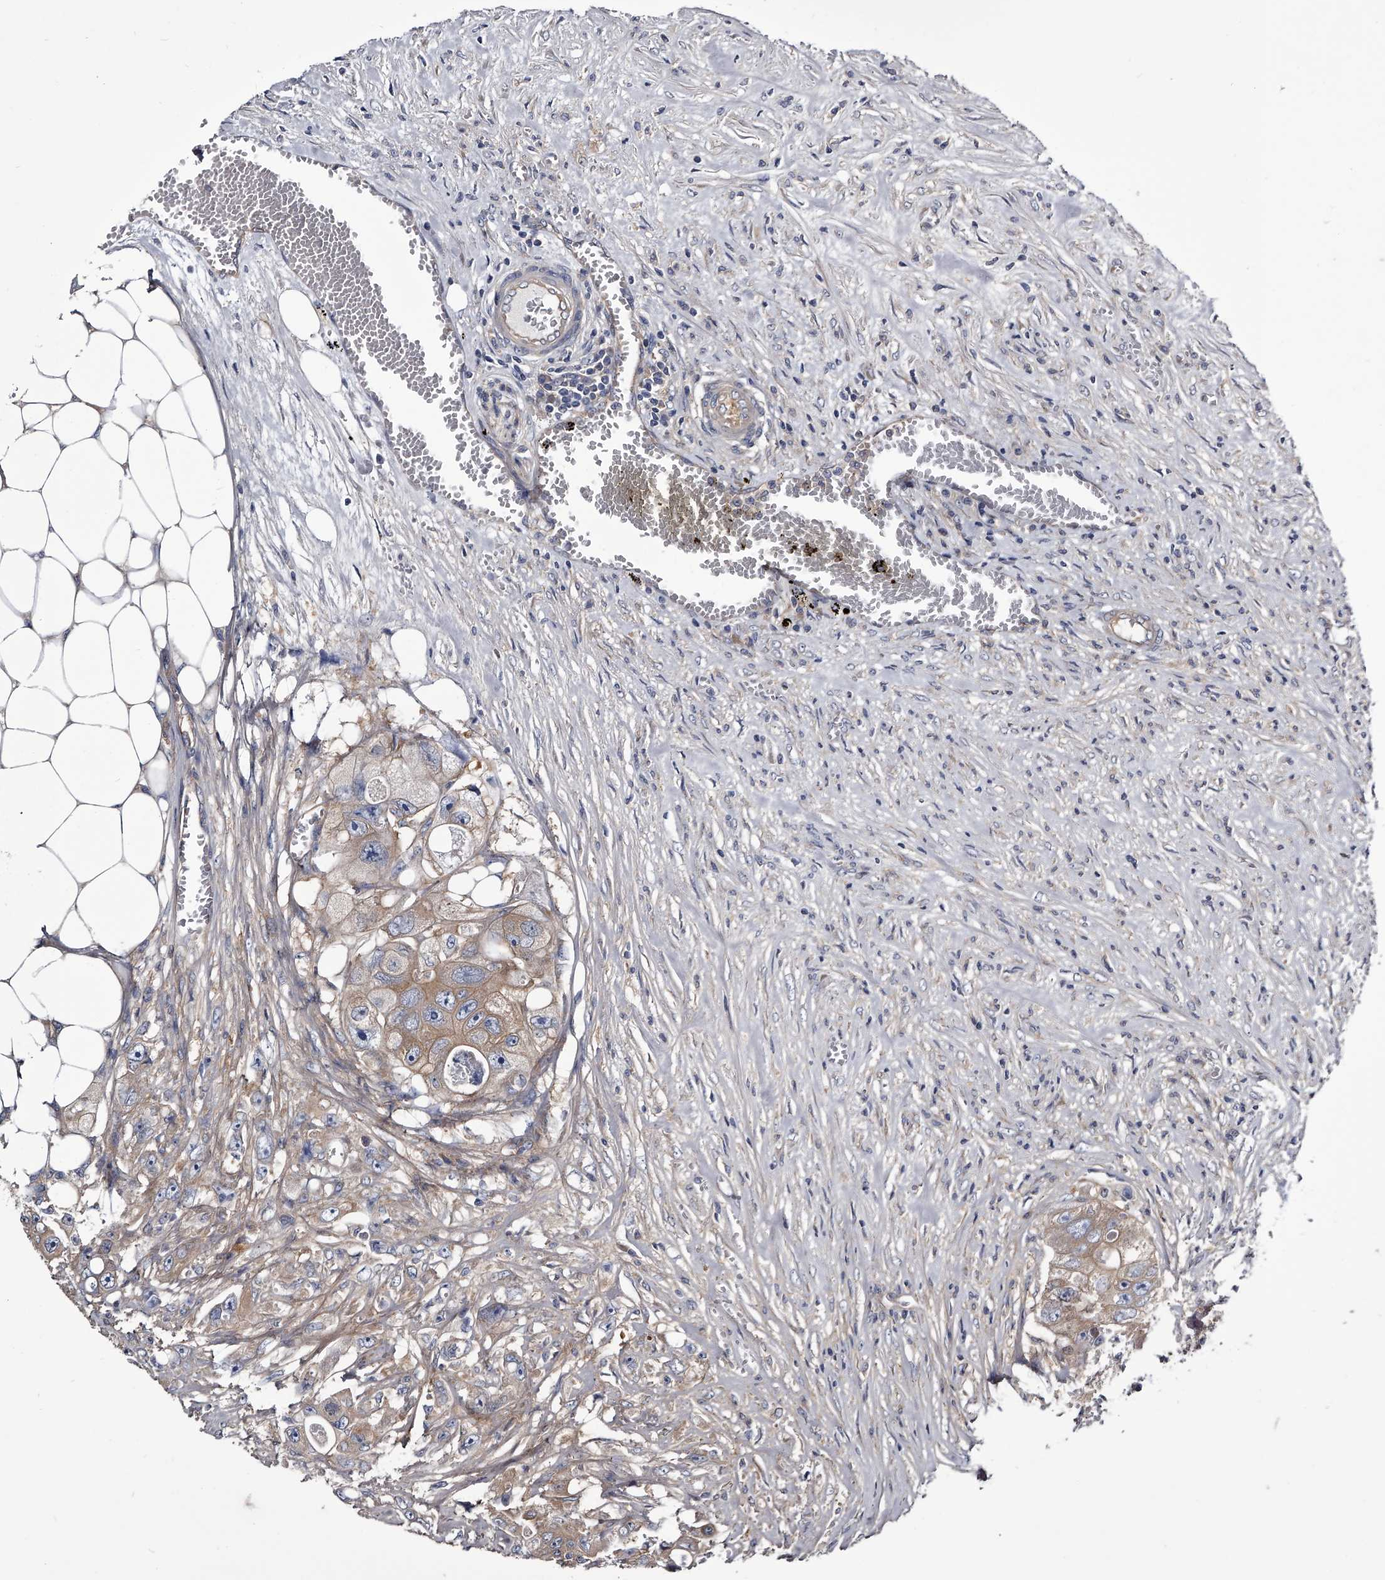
{"staining": {"intensity": "moderate", "quantity": "25%-75%", "location": "cytoplasmic/membranous"}, "tissue": "colorectal cancer", "cell_type": "Tumor cells", "image_type": "cancer", "snomed": [{"axis": "morphology", "description": "Adenocarcinoma, NOS"}, {"axis": "topography", "description": "Colon"}], "caption": "Immunohistochemical staining of human colorectal cancer (adenocarcinoma) shows medium levels of moderate cytoplasmic/membranous expression in approximately 25%-75% of tumor cells.", "gene": "GAPVD1", "patient": {"sex": "female", "age": 46}}